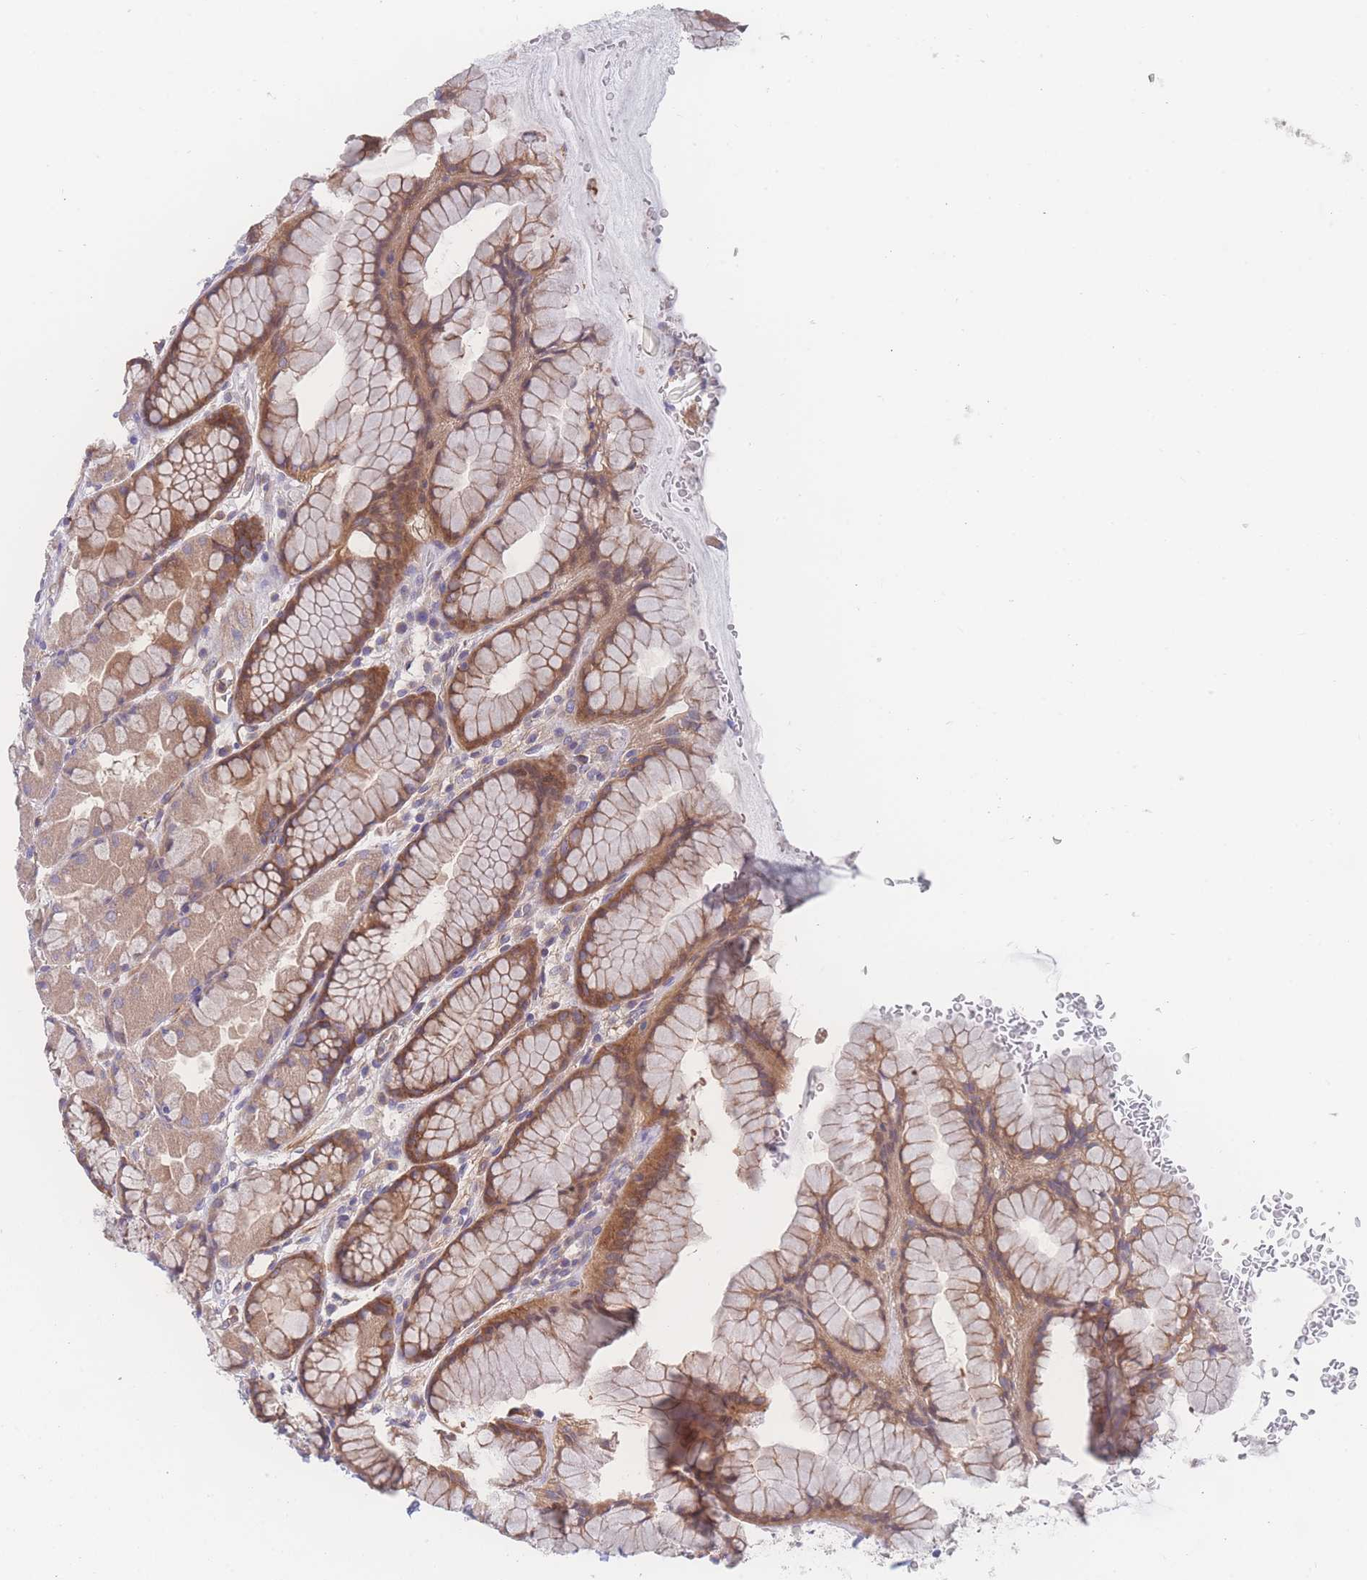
{"staining": {"intensity": "moderate", "quantity": ">75%", "location": "cytoplasmic/membranous"}, "tissue": "stomach", "cell_type": "Glandular cells", "image_type": "normal", "snomed": [{"axis": "morphology", "description": "Normal tissue, NOS"}, {"axis": "topography", "description": "Stomach"}], "caption": "Immunohistochemistry image of unremarkable stomach stained for a protein (brown), which exhibits medium levels of moderate cytoplasmic/membranous staining in approximately >75% of glandular cells.", "gene": "CFAP97", "patient": {"sex": "male", "age": 57}}